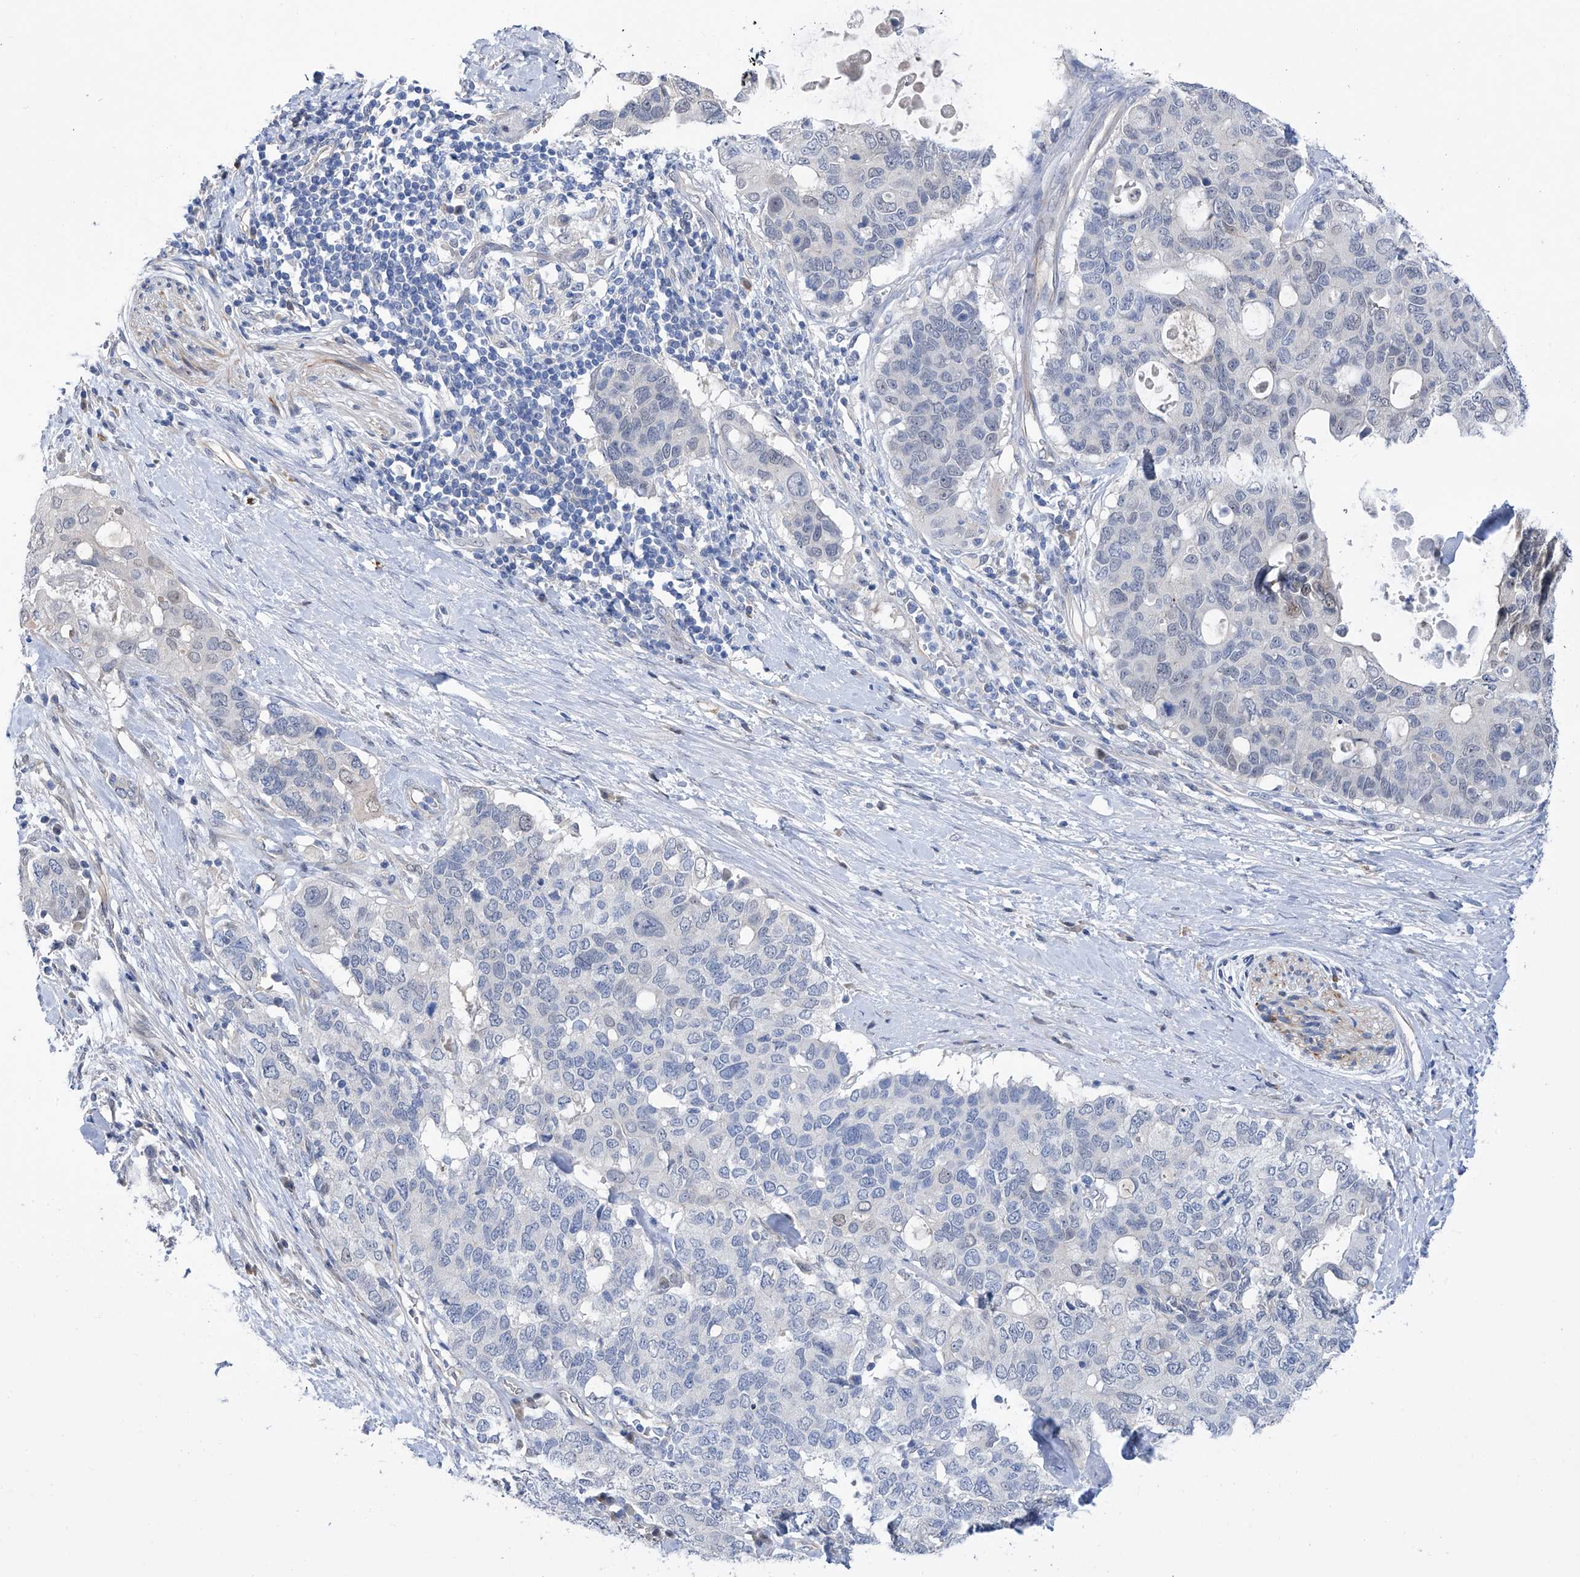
{"staining": {"intensity": "negative", "quantity": "none", "location": "none"}, "tissue": "pancreatic cancer", "cell_type": "Tumor cells", "image_type": "cancer", "snomed": [{"axis": "morphology", "description": "Adenocarcinoma, NOS"}, {"axis": "topography", "description": "Pancreas"}], "caption": "This is an IHC micrograph of pancreatic cancer (adenocarcinoma). There is no expression in tumor cells.", "gene": "PGM3", "patient": {"sex": "female", "age": 56}}